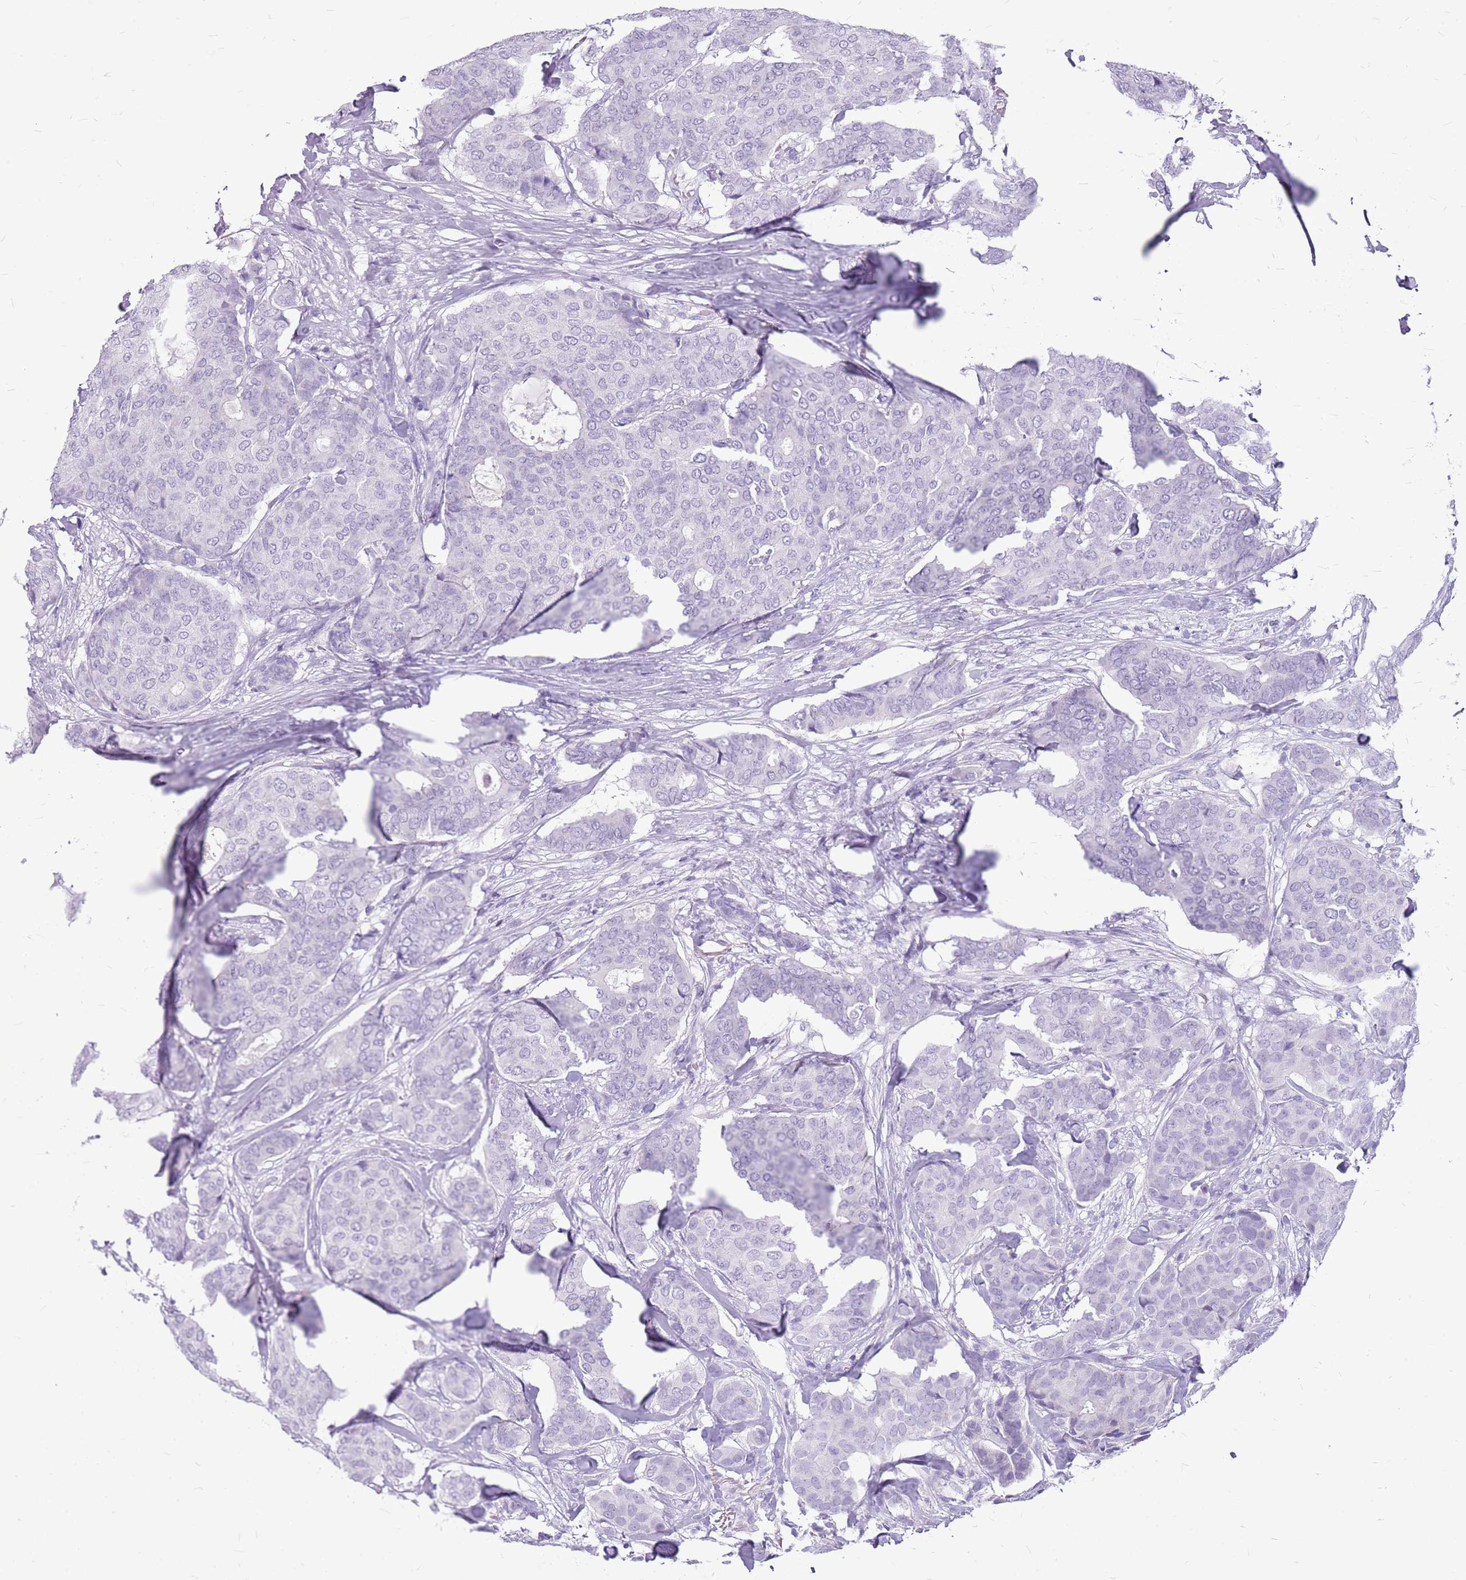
{"staining": {"intensity": "negative", "quantity": "none", "location": "none"}, "tissue": "breast cancer", "cell_type": "Tumor cells", "image_type": "cancer", "snomed": [{"axis": "morphology", "description": "Duct carcinoma"}, {"axis": "topography", "description": "Breast"}], "caption": "Tumor cells show no significant staining in breast cancer.", "gene": "ZNF425", "patient": {"sex": "female", "age": 75}}